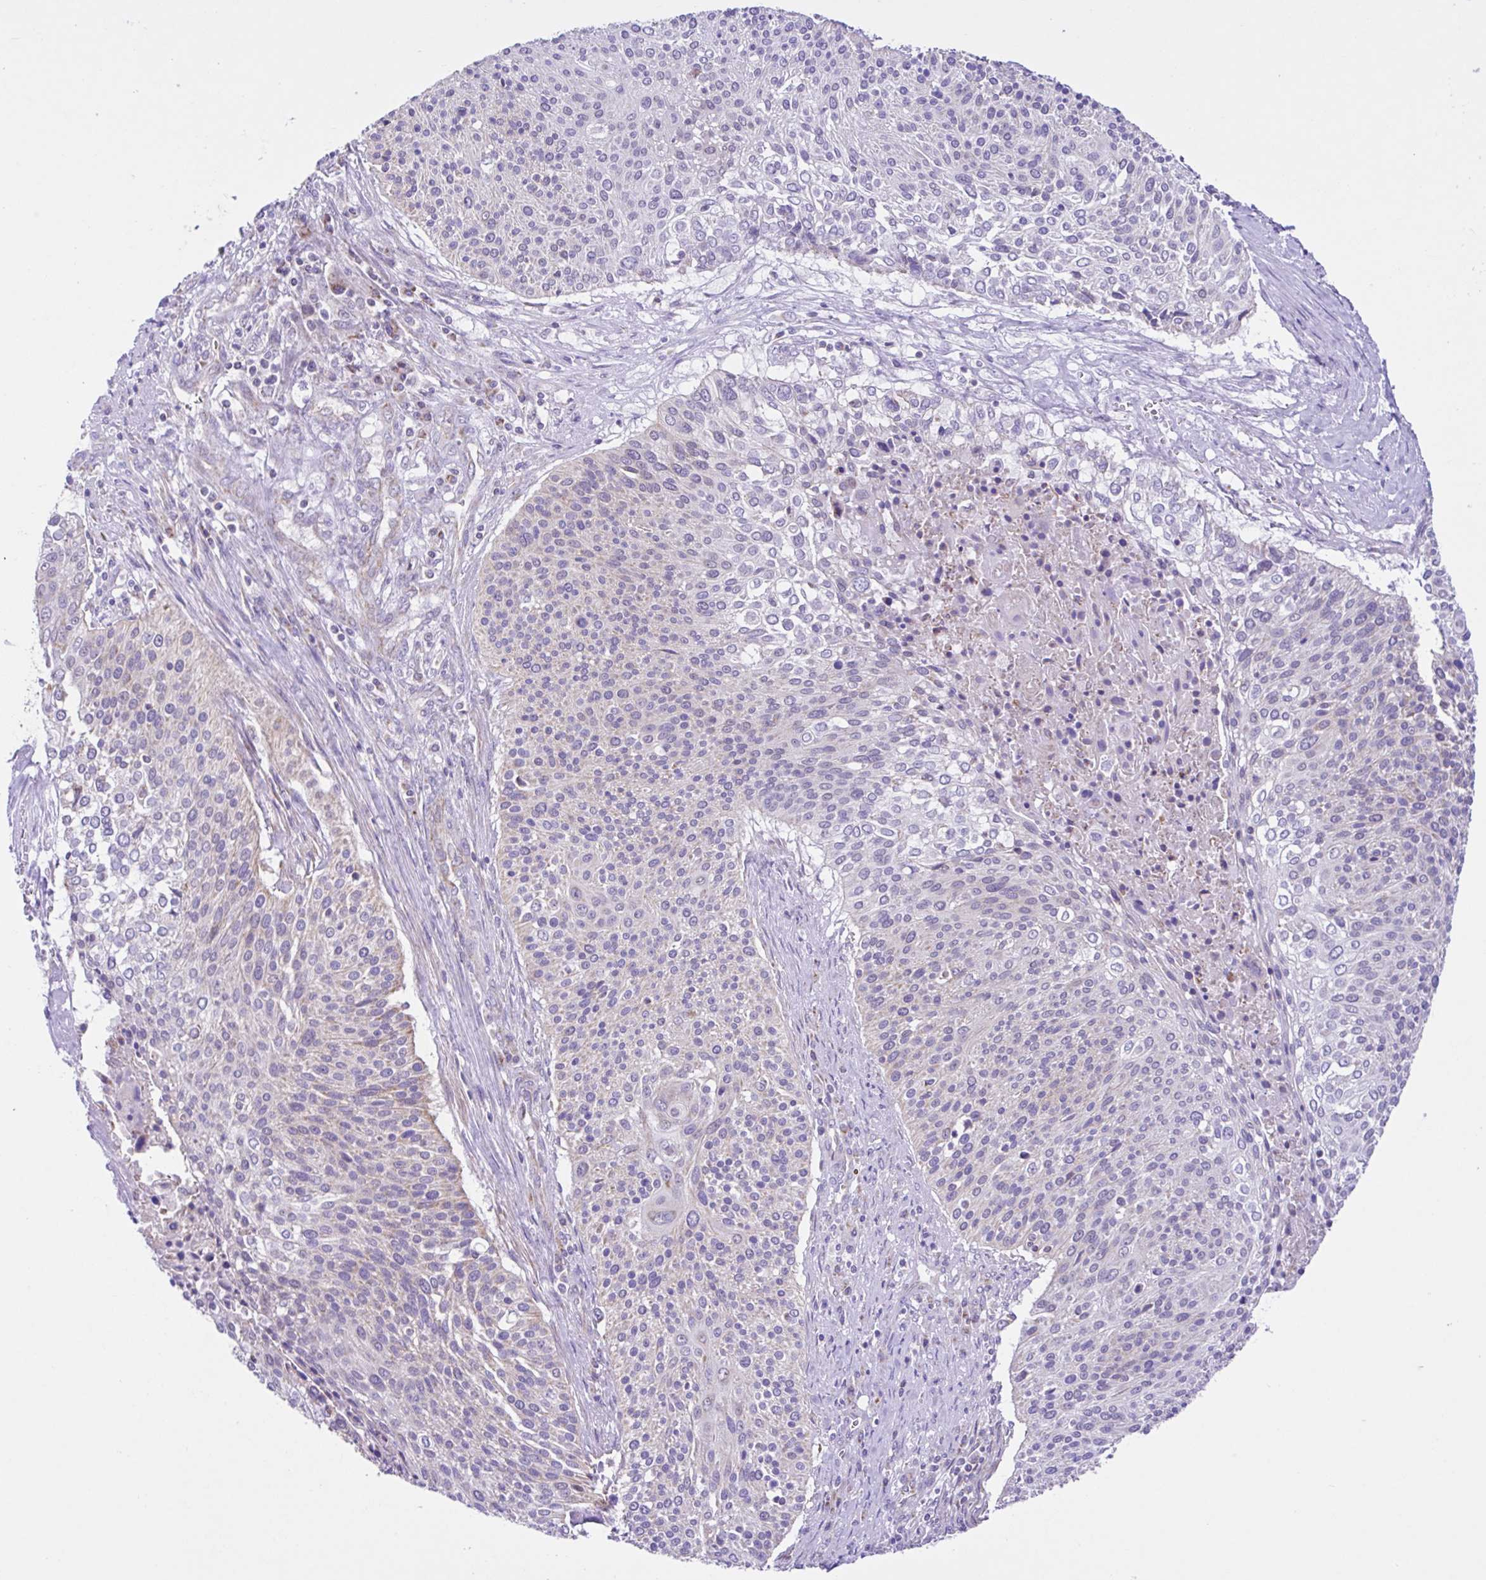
{"staining": {"intensity": "negative", "quantity": "none", "location": "none"}, "tissue": "cervical cancer", "cell_type": "Tumor cells", "image_type": "cancer", "snomed": [{"axis": "morphology", "description": "Squamous cell carcinoma, NOS"}, {"axis": "topography", "description": "Cervix"}], "caption": "Micrograph shows no protein positivity in tumor cells of squamous cell carcinoma (cervical) tissue.", "gene": "NDUFS2", "patient": {"sex": "female", "age": 31}}